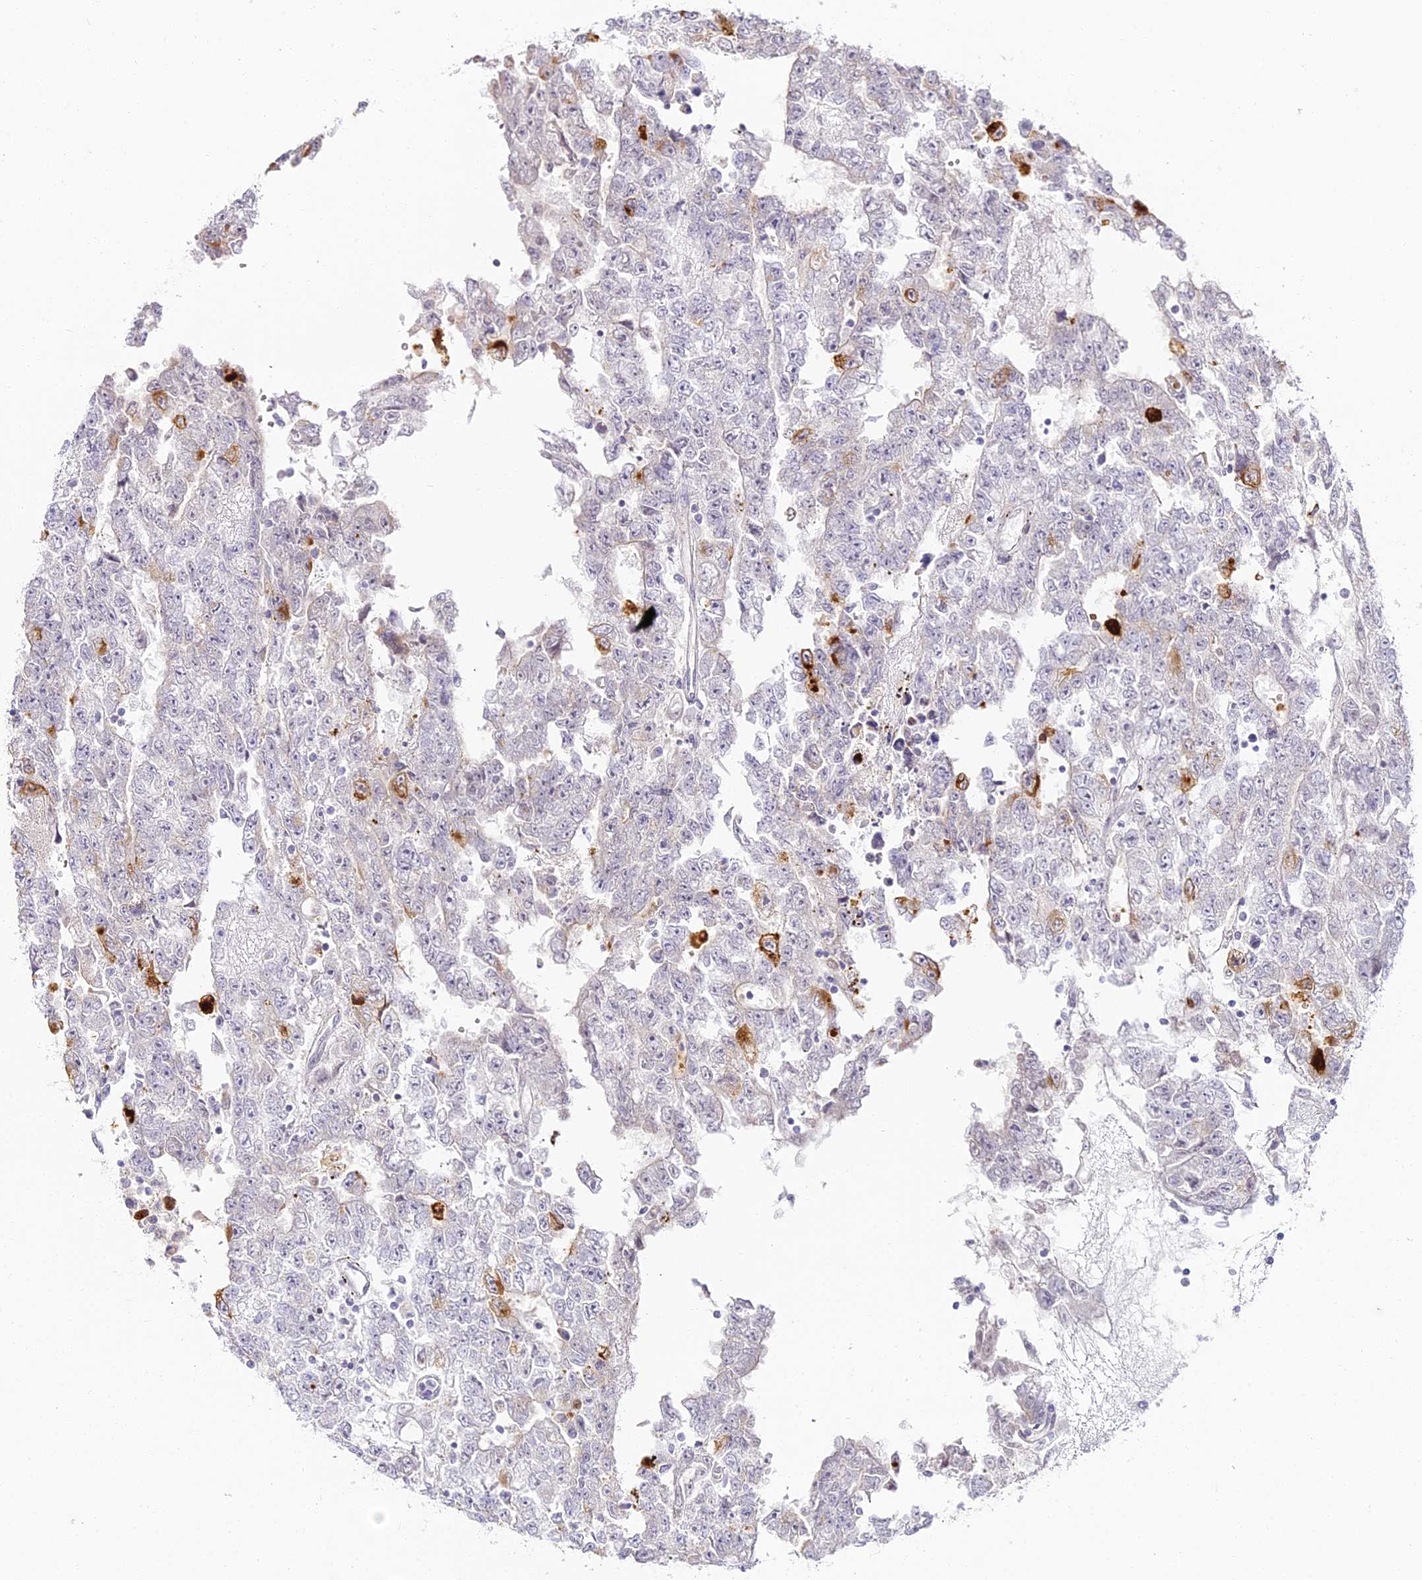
{"staining": {"intensity": "negative", "quantity": "none", "location": "none"}, "tissue": "testis cancer", "cell_type": "Tumor cells", "image_type": "cancer", "snomed": [{"axis": "morphology", "description": "Carcinoma, Embryonal, NOS"}, {"axis": "topography", "description": "Testis"}], "caption": "Human testis cancer (embryonal carcinoma) stained for a protein using immunohistochemistry (IHC) exhibits no positivity in tumor cells.", "gene": "ALPG", "patient": {"sex": "male", "age": 25}}